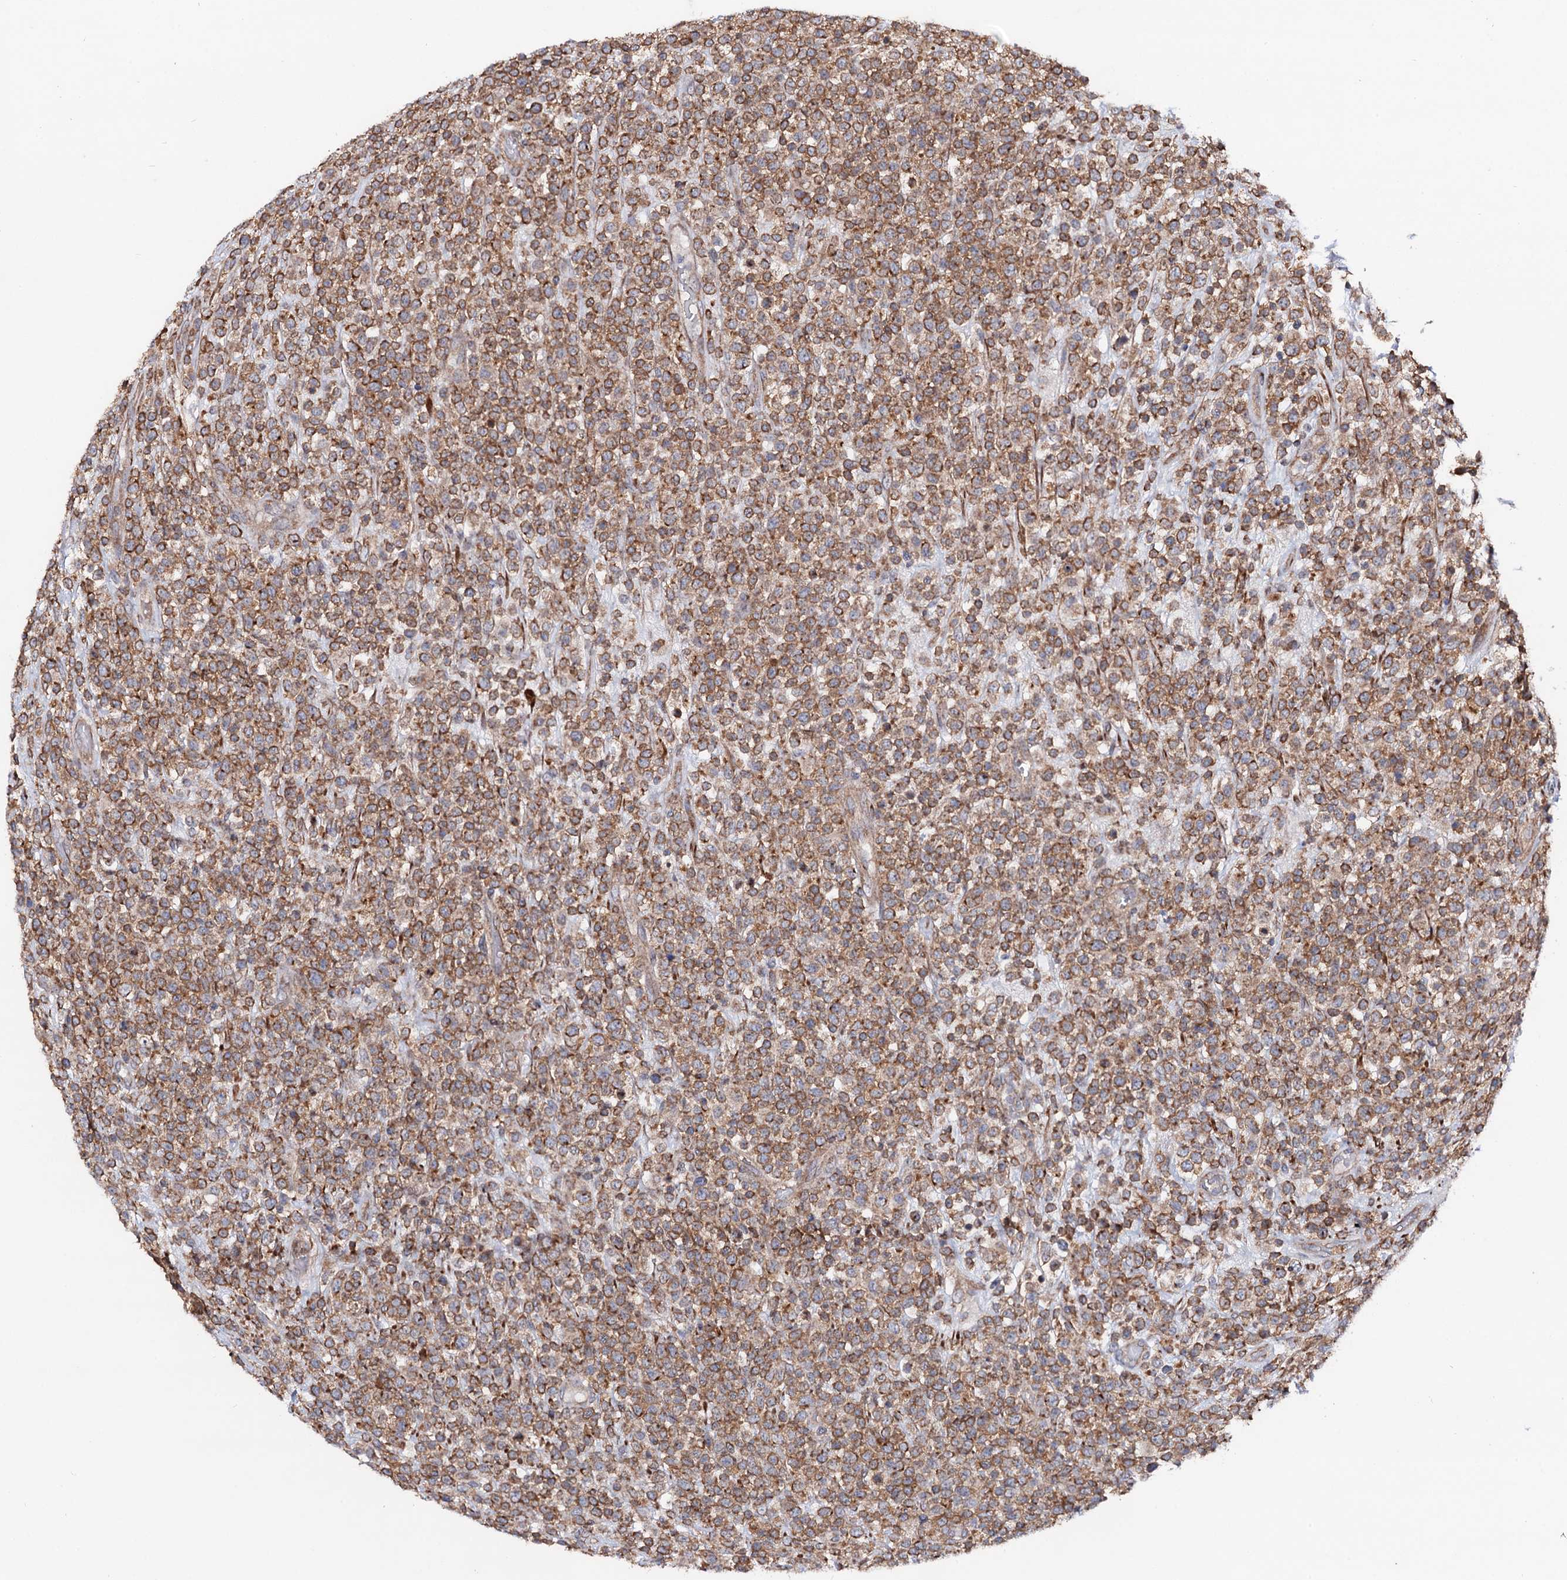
{"staining": {"intensity": "moderate", "quantity": ">75%", "location": "cytoplasmic/membranous"}, "tissue": "lymphoma", "cell_type": "Tumor cells", "image_type": "cancer", "snomed": [{"axis": "morphology", "description": "Malignant lymphoma, non-Hodgkin's type, High grade"}, {"axis": "topography", "description": "Colon"}], "caption": "Moderate cytoplasmic/membranous positivity for a protein is present in approximately >75% of tumor cells of lymphoma using immunohistochemistry.", "gene": "DYDC1", "patient": {"sex": "female", "age": 53}}